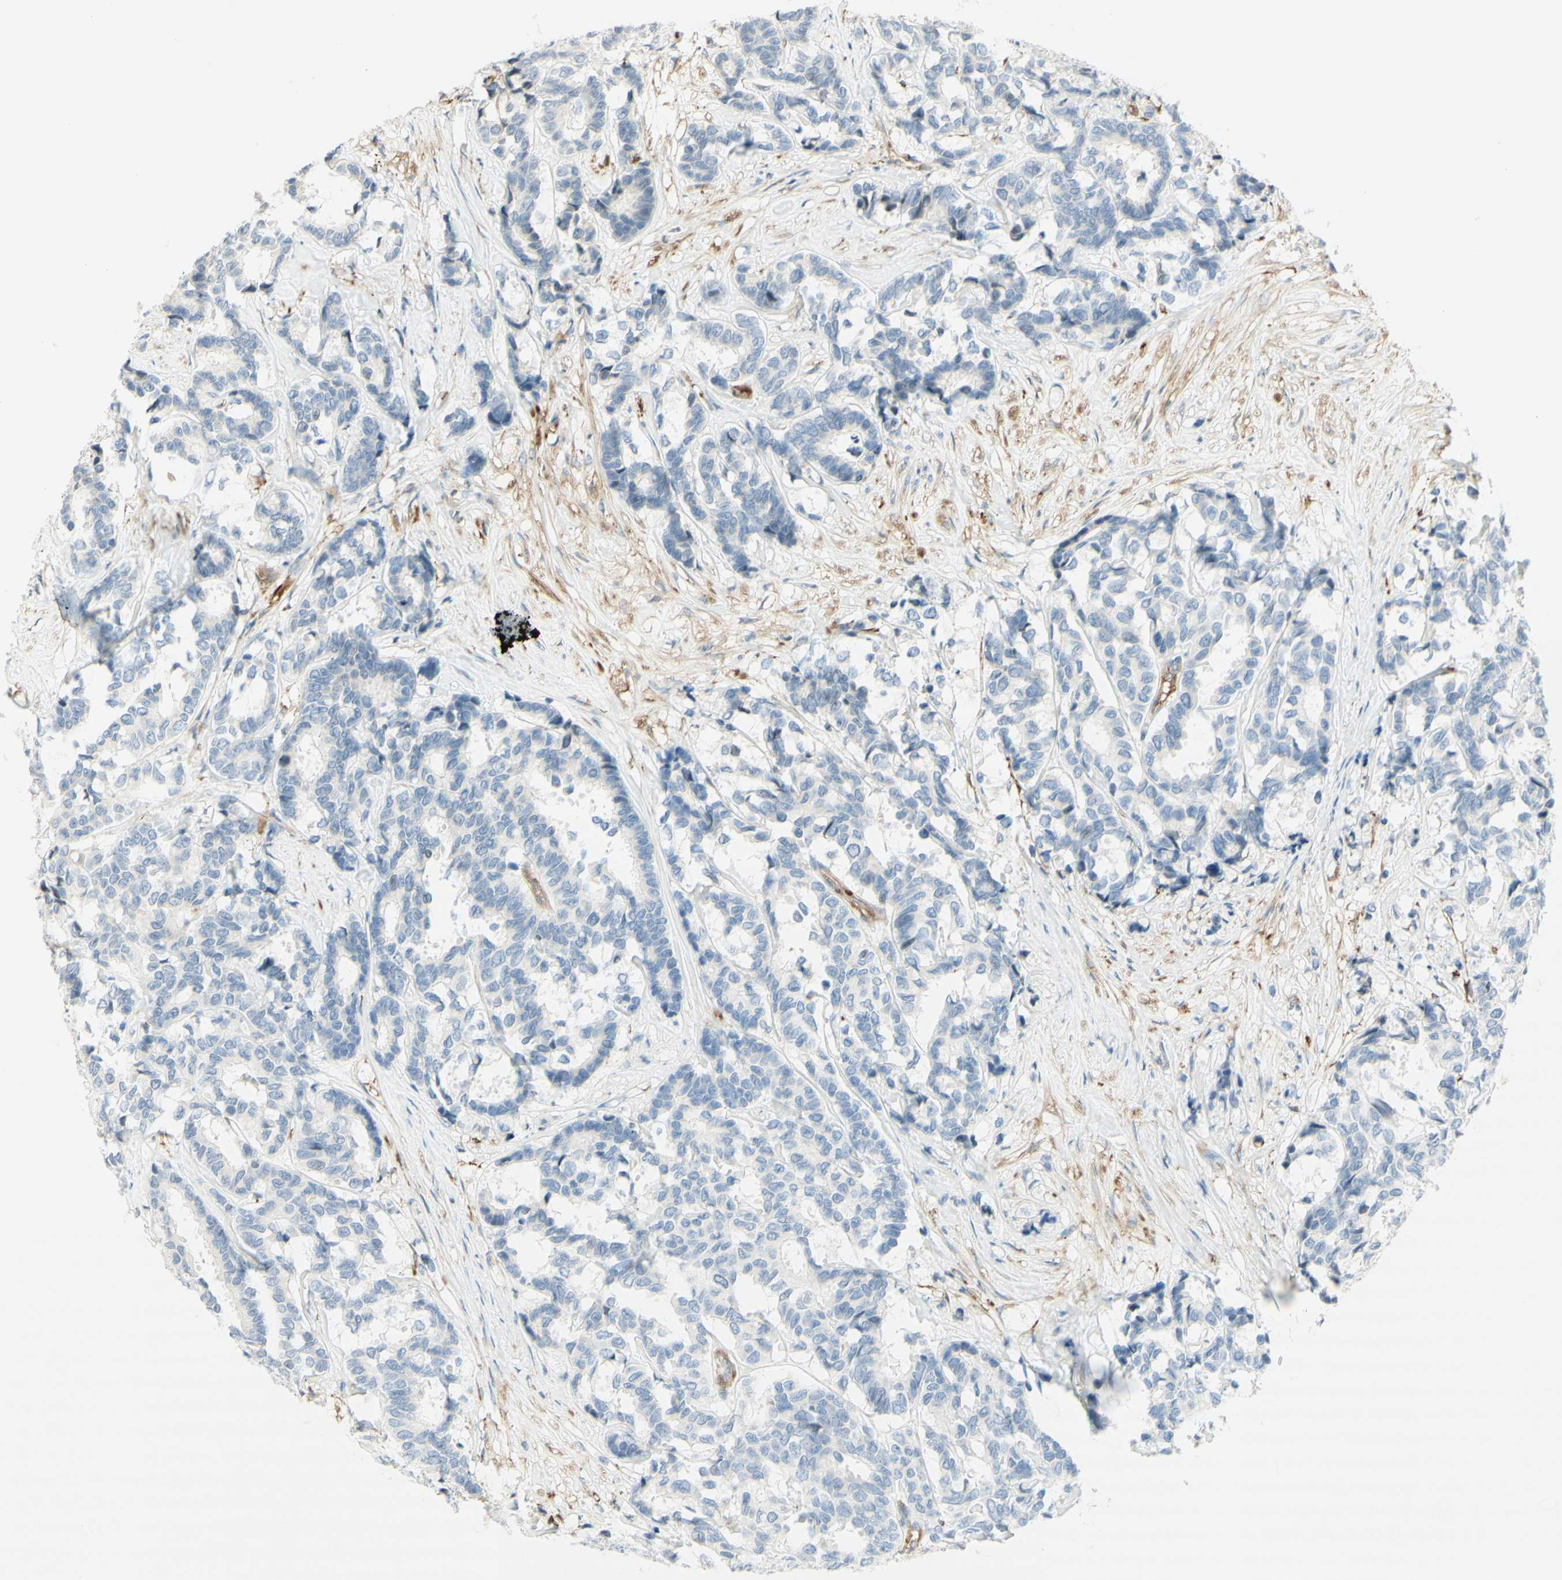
{"staining": {"intensity": "negative", "quantity": "none", "location": "none"}, "tissue": "breast cancer", "cell_type": "Tumor cells", "image_type": "cancer", "snomed": [{"axis": "morphology", "description": "Duct carcinoma"}, {"axis": "topography", "description": "Breast"}], "caption": "Immunohistochemistry photomicrograph of neoplastic tissue: breast cancer stained with DAB (3,3'-diaminobenzidine) exhibits no significant protein expression in tumor cells. (Stains: DAB (3,3'-diaminobenzidine) IHC with hematoxylin counter stain, Microscopy: brightfield microscopy at high magnification).", "gene": "MAP1B", "patient": {"sex": "female", "age": 87}}